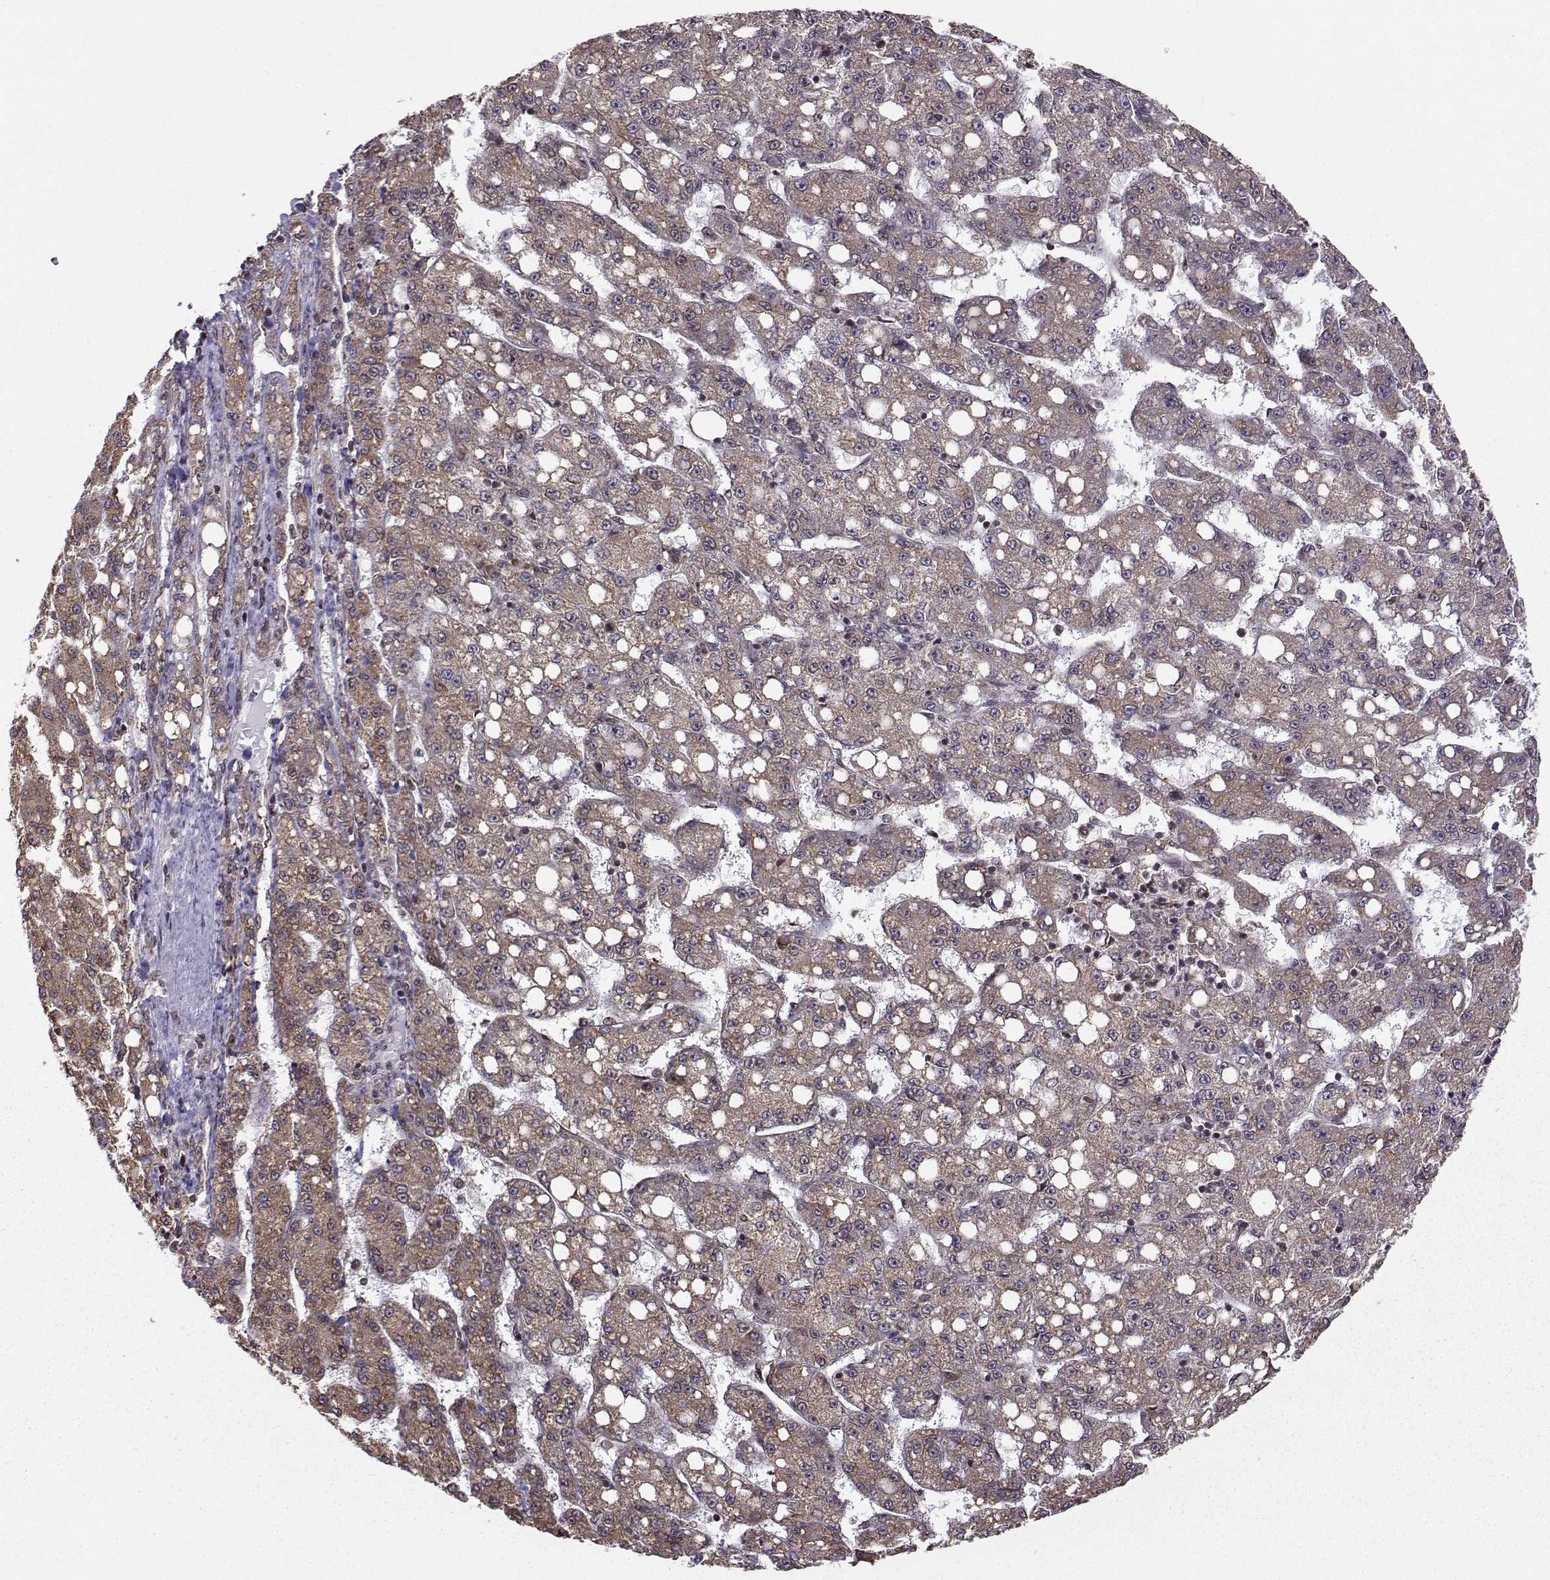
{"staining": {"intensity": "weak", "quantity": "<25%", "location": "cytoplasmic/membranous"}, "tissue": "liver cancer", "cell_type": "Tumor cells", "image_type": "cancer", "snomed": [{"axis": "morphology", "description": "Carcinoma, Hepatocellular, NOS"}, {"axis": "topography", "description": "Liver"}], "caption": "Tumor cells are negative for protein expression in human liver hepatocellular carcinoma.", "gene": "EZH1", "patient": {"sex": "female", "age": 65}}